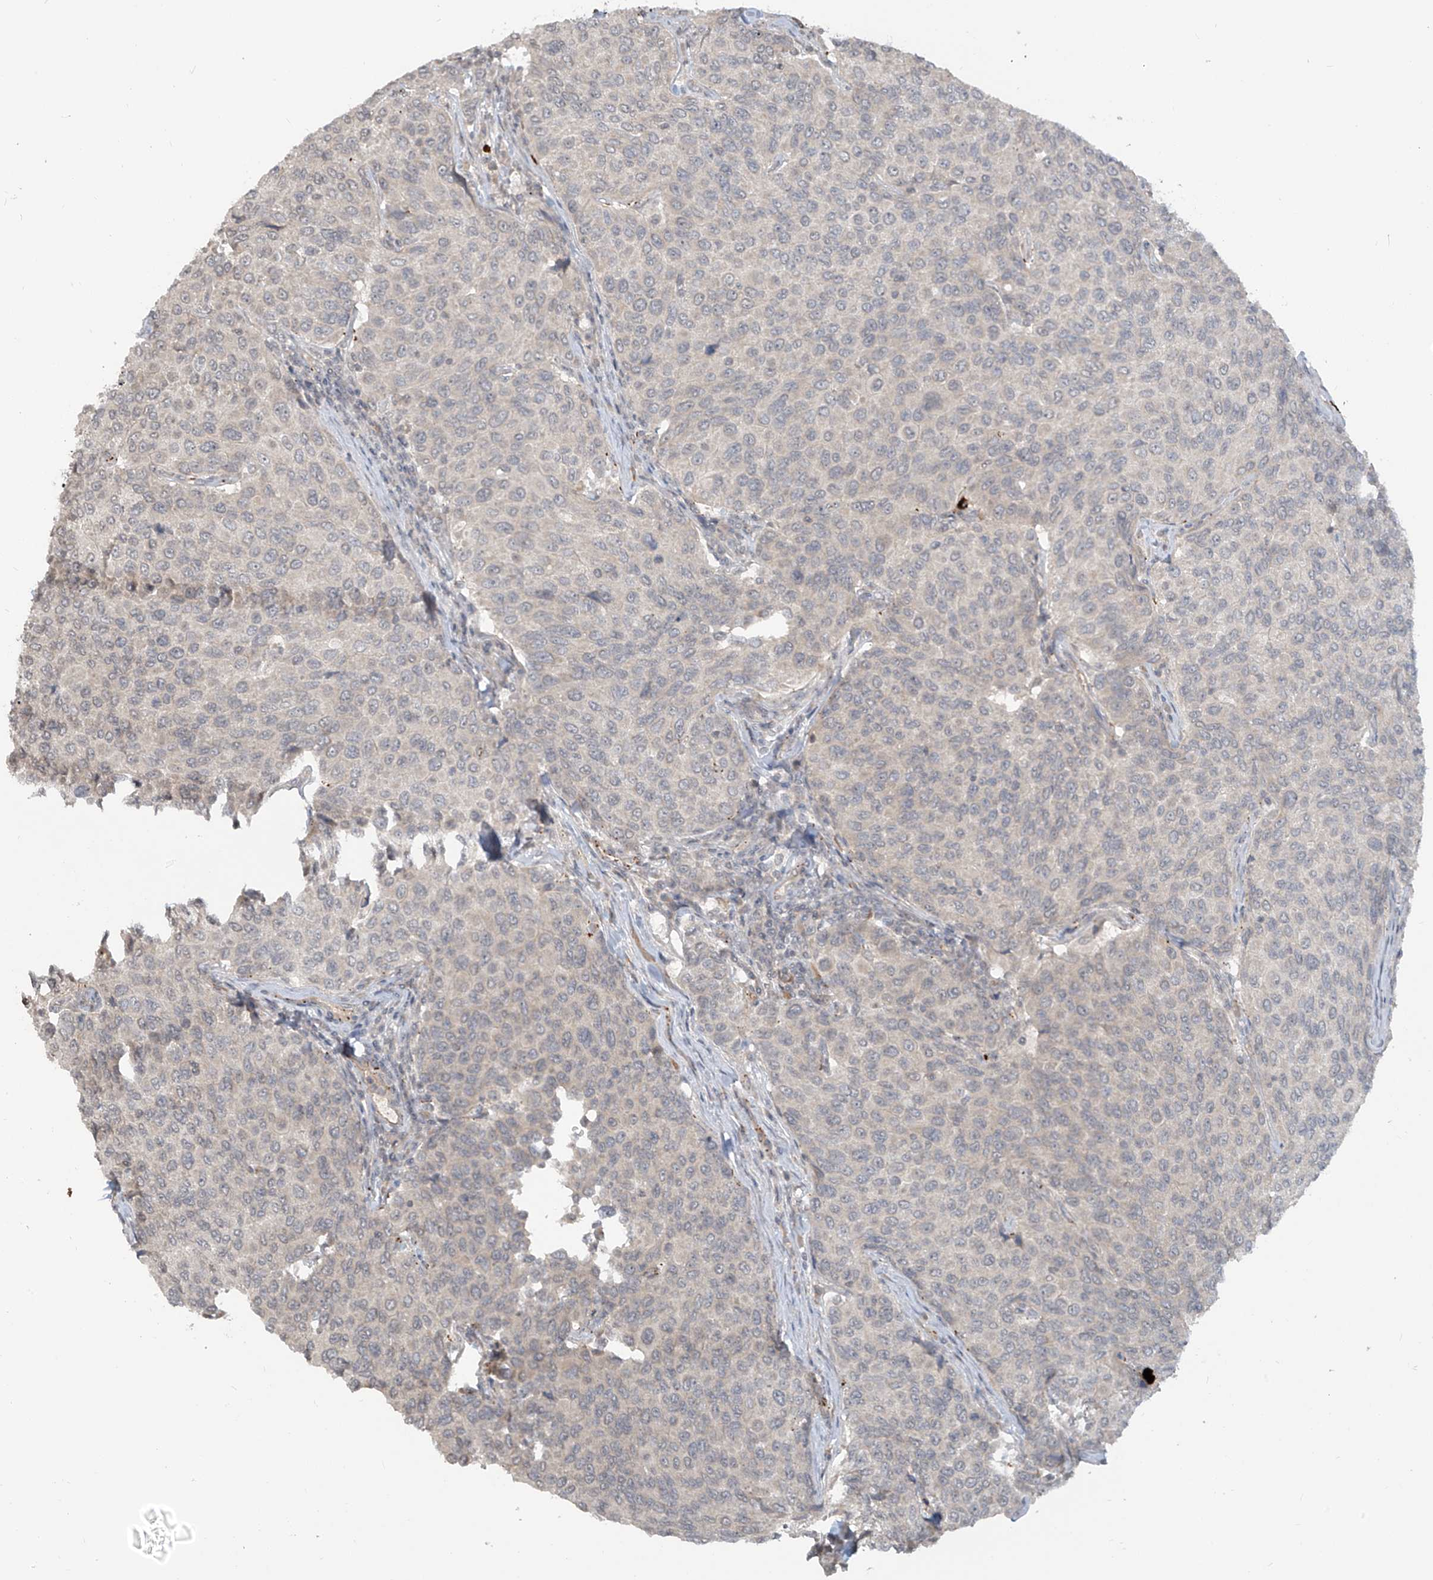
{"staining": {"intensity": "negative", "quantity": "none", "location": "none"}, "tissue": "breast cancer", "cell_type": "Tumor cells", "image_type": "cancer", "snomed": [{"axis": "morphology", "description": "Duct carcinoma"}, {"axis": "topography", "description": "Breast"}], "caption": "Tumor cells show no significant protein expression in breast cancer.", "gene": "DGKQ", "patient": {"sex": "female", "age": 55}}